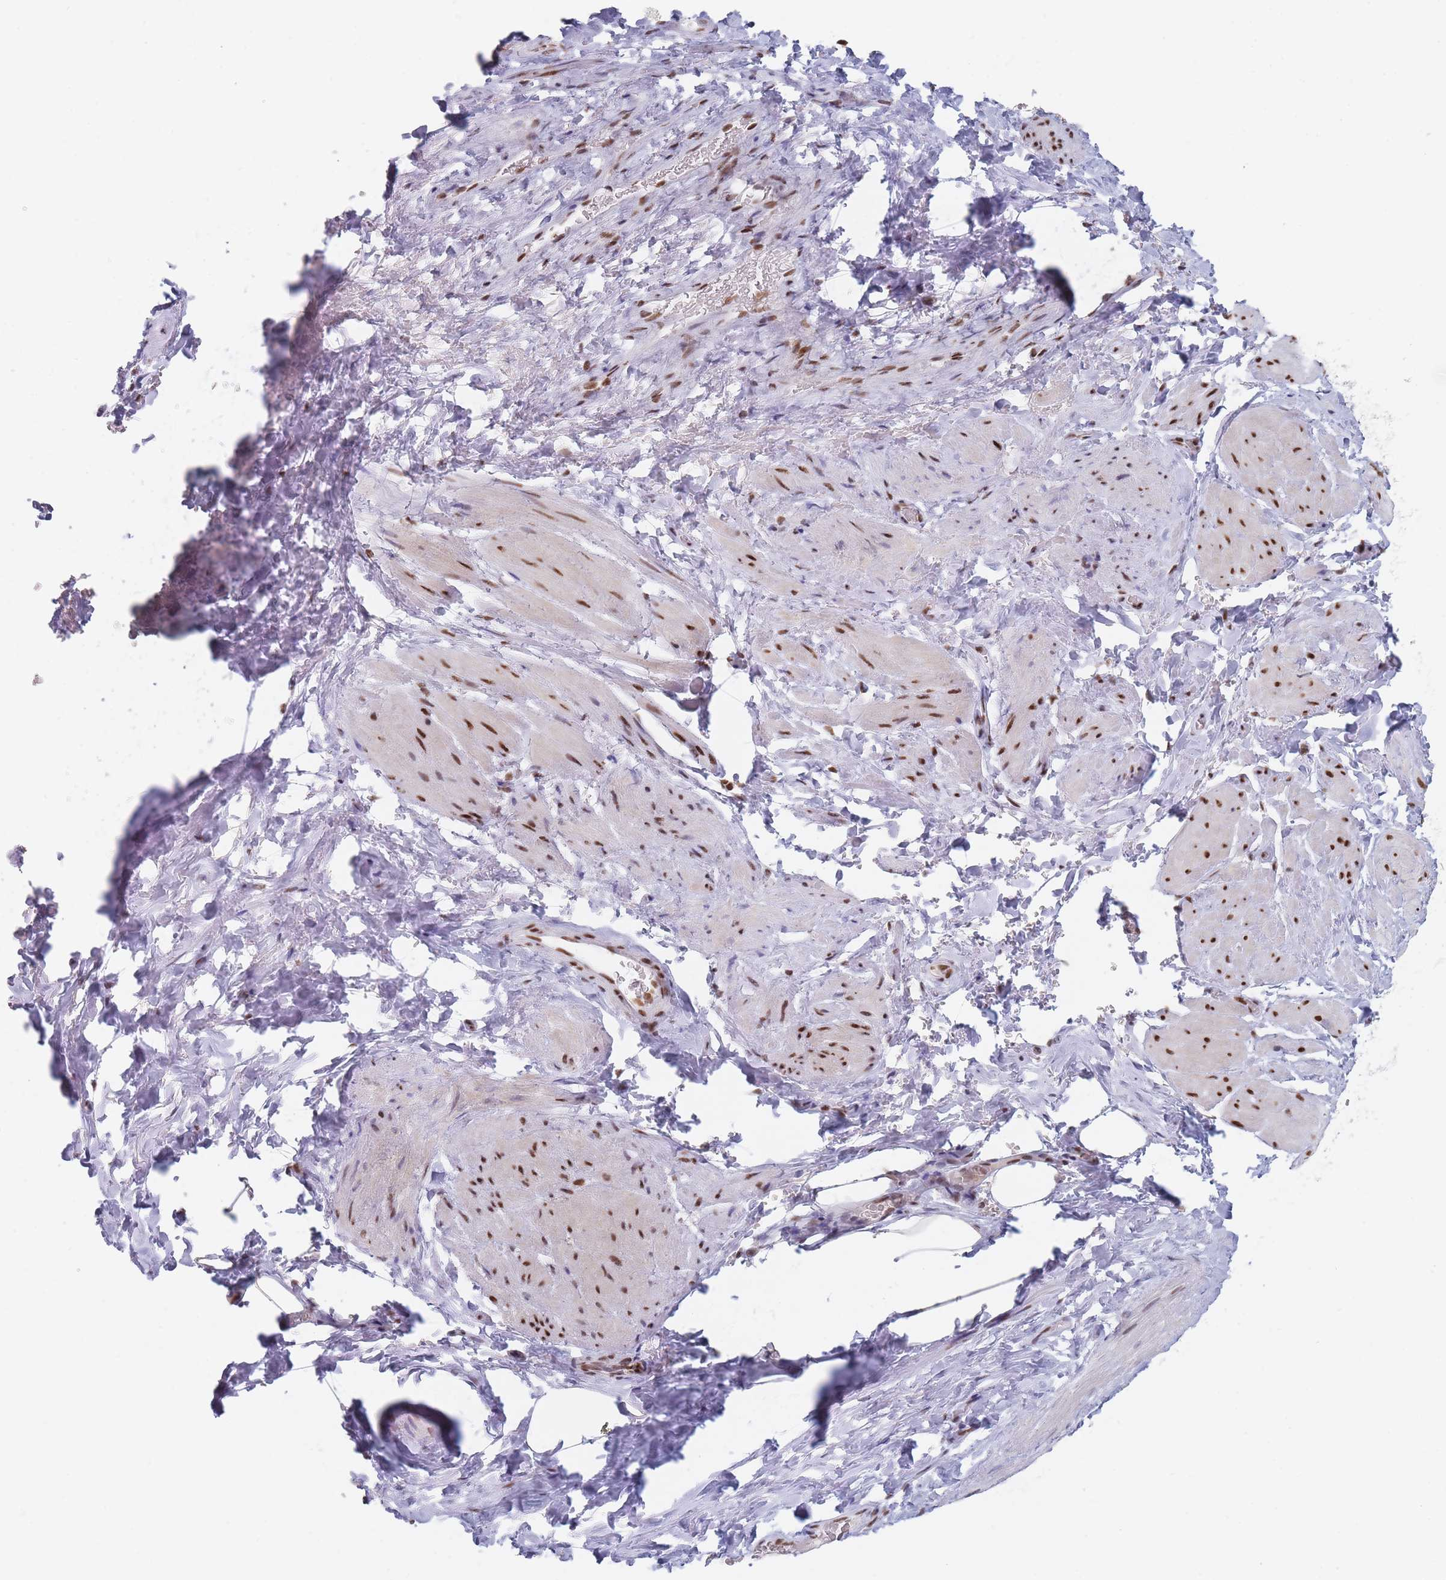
{"staining": {"intensity": "moderate", "quantity": ">75%", "location": "nuclear"}, "tissue": "smooth muscle", "cell_type": "Smooth muscle cells", "image_type": "normal", "snomed": [{"axis": "morphology", "description": "Normal tissue, NOS"}, {"axis": "topography", "description": "Smooth muscle"}, {"axis": "topography", "description": "Peripheral nerve tissue"}], "caption": "Moderate nuclear protein staining is present in about >75% of smooth muscle cells in smooth muscle. The protein is stained brown, and the nuclei are stained in blue (DAB (3,3'-diaminobenzidine) IHC with brightfield microscopy, high magnification).", "gene": "SAFB2", "patient": {"sex": "male", "age": 69}}